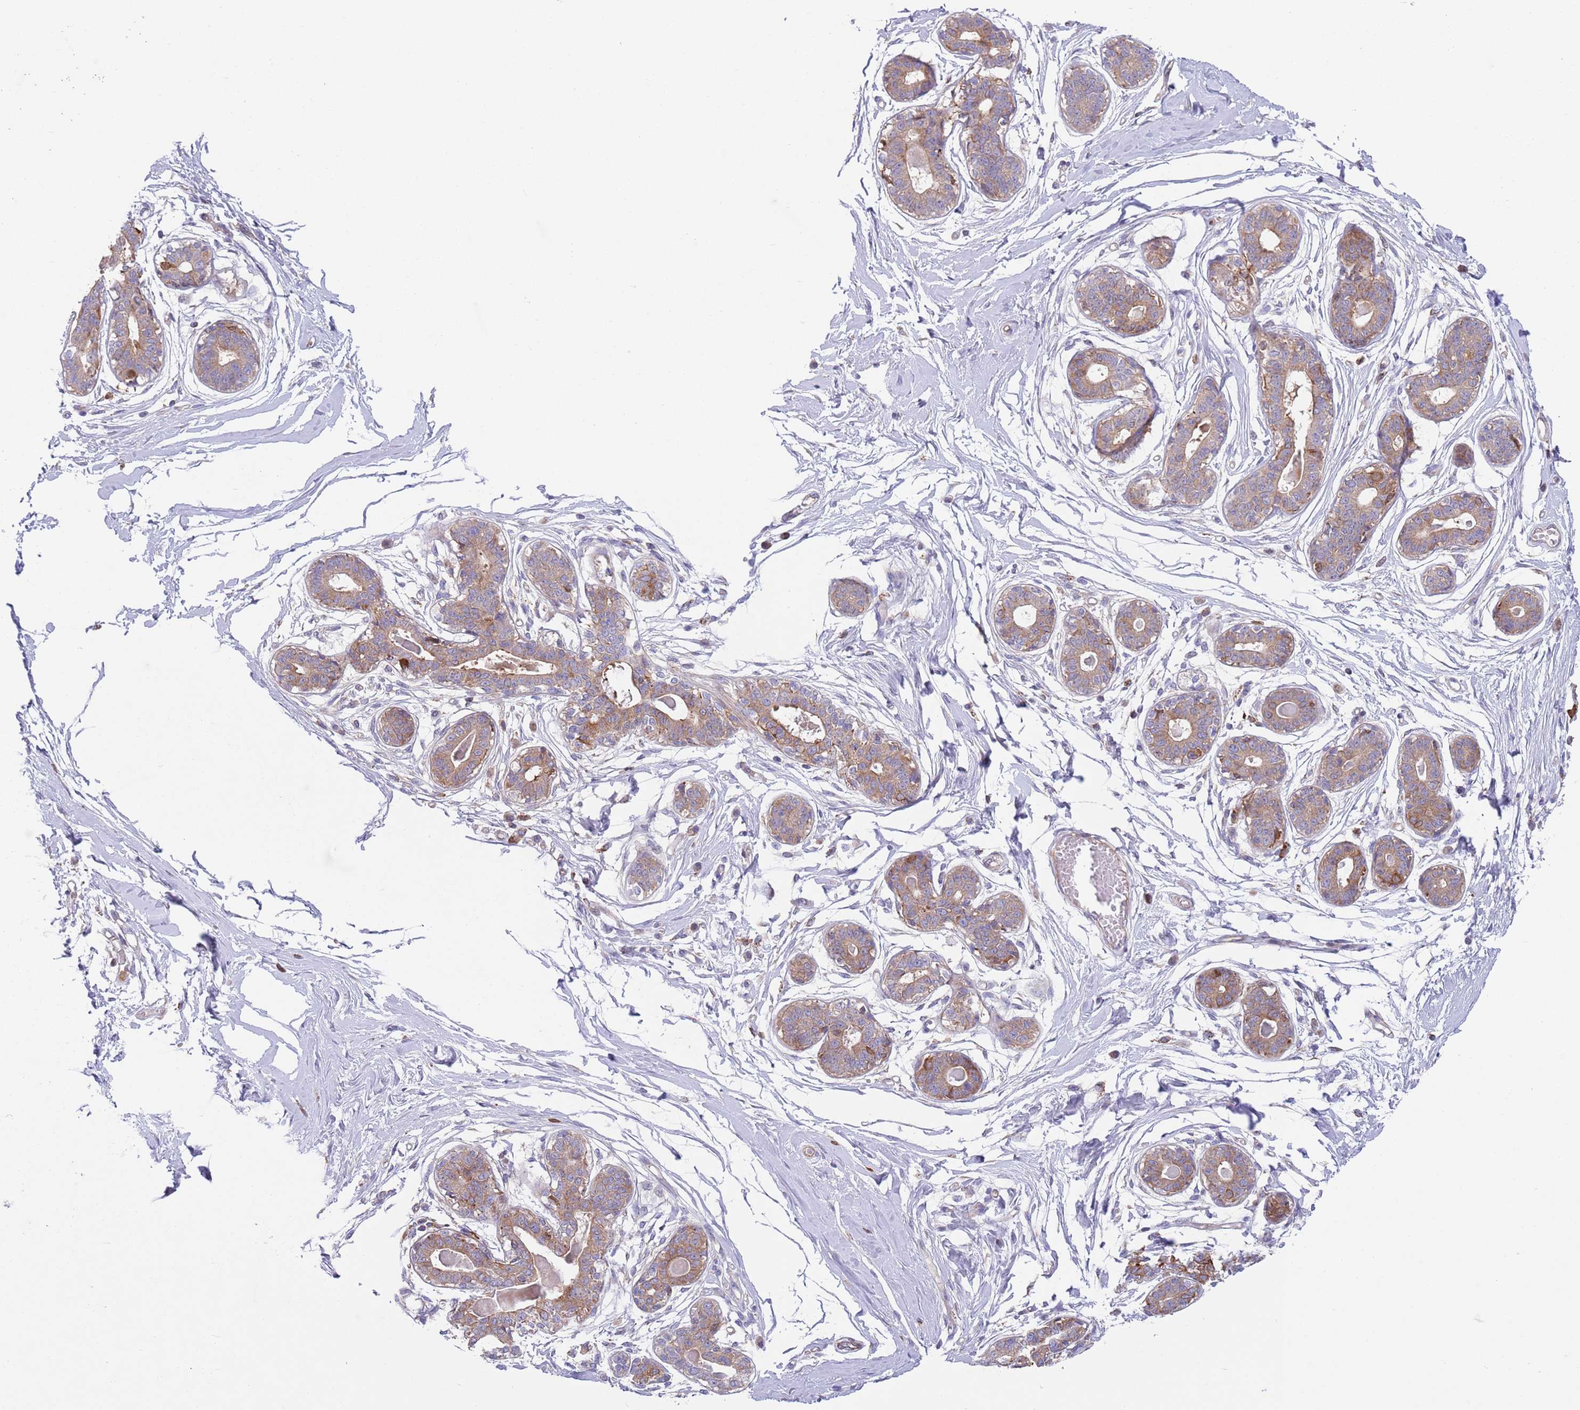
{"staining": {"intensity": "negative", "quantity": "none", "location": "none"}, "tissue": "breast", "cell_type": "Adipocytes", "image_type": "normal", "snomed": [{"axis": "morphology", "description": "Normal tissue, NOS"}, {"axis": "topography", "description": "Breast"}], "caption": "Breast was stained to show a protein in brown. There is no significant expression in adipocytes.", "gene": "ZMYM5", "patient": {"sex": "female", "age": 45}}